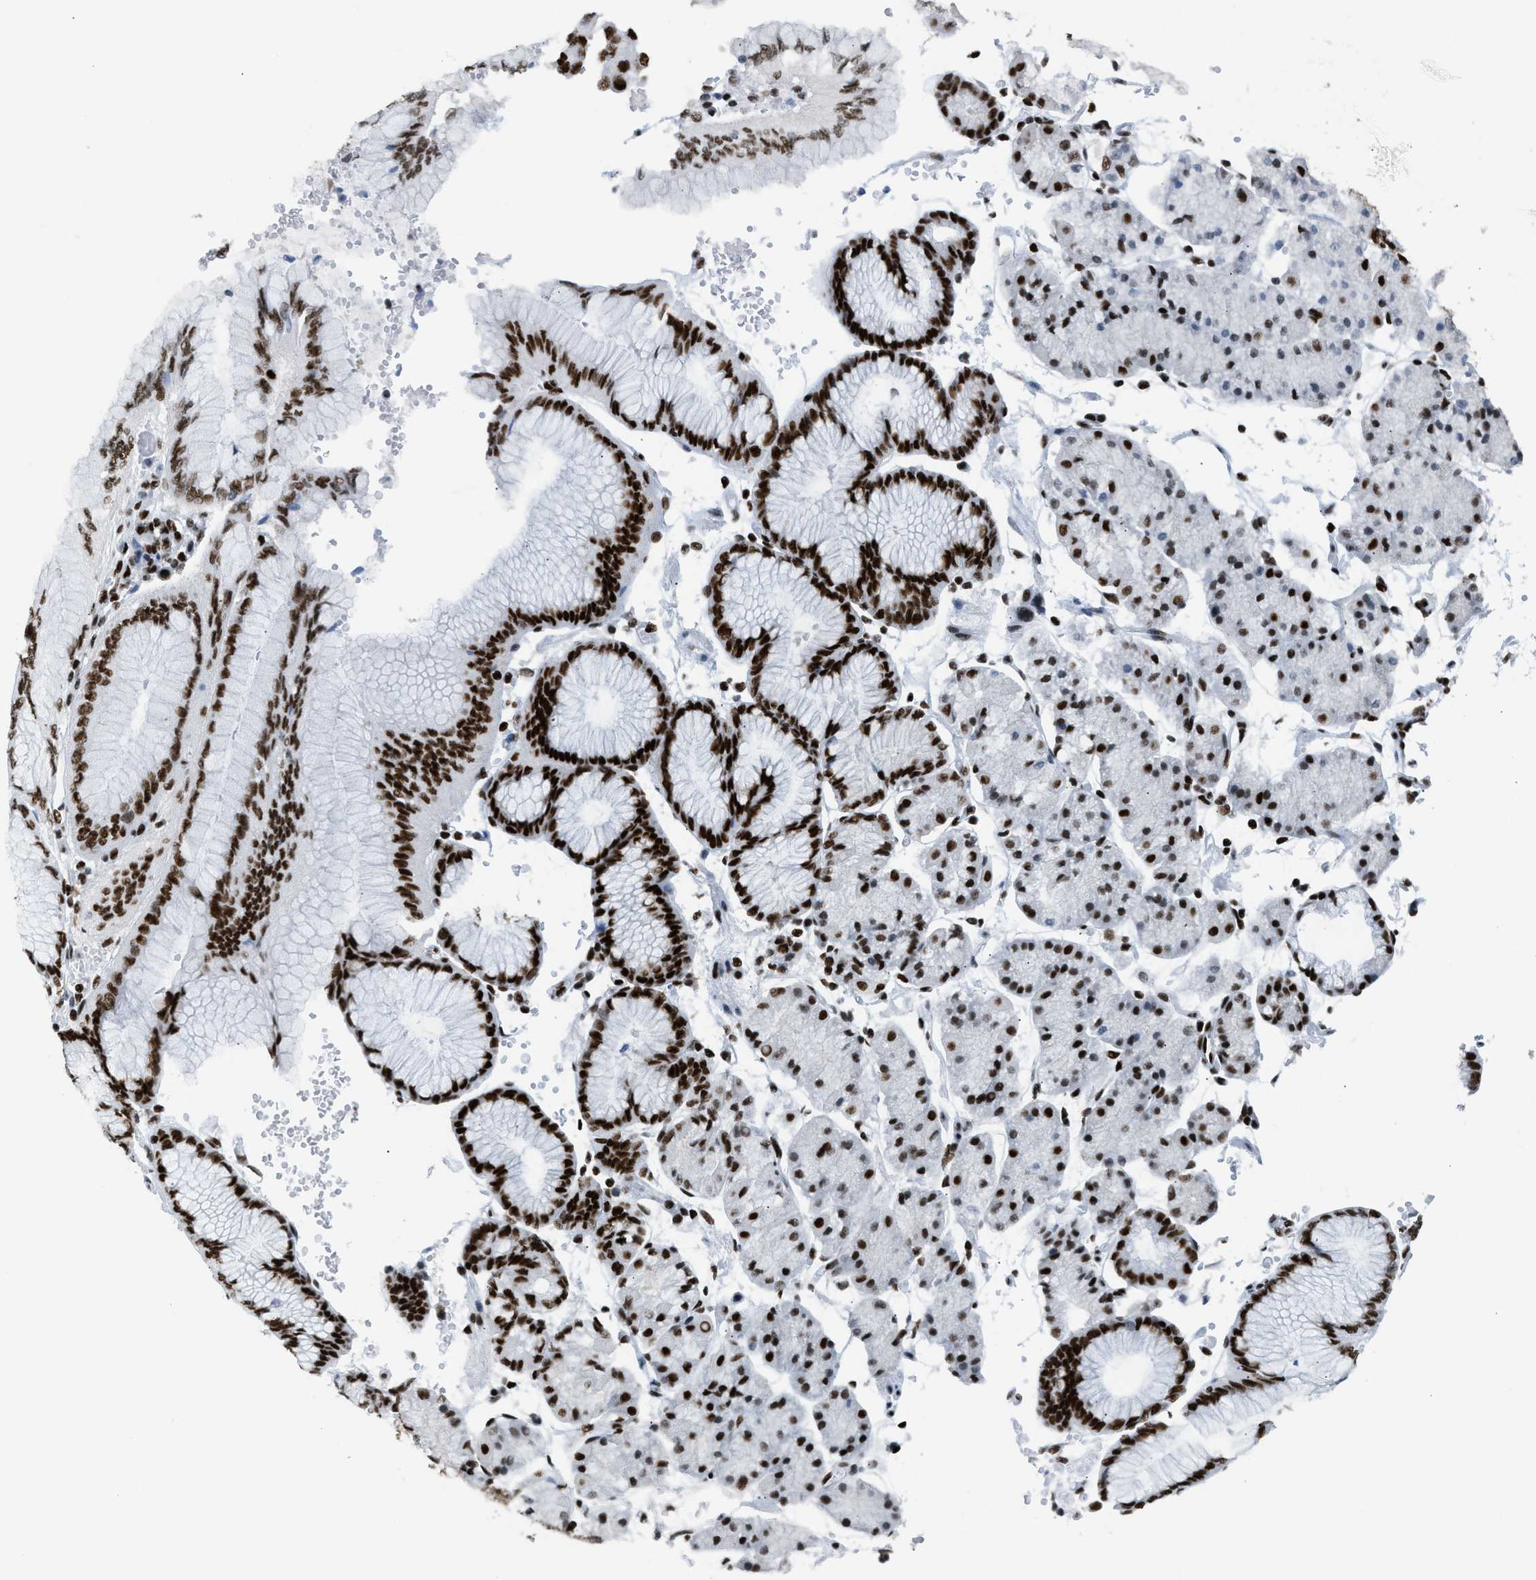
{"staining": {"intensity": "strong", "quantity": ">75%", "location": "nuclear"}, "tissue": "stomach cancer", "cell_type": "Tumor cells", "image_type": "cancer", "snomed": [{"axis": "morphology", "description": "Adenocarcinoma, NOS"}, {"axis": "topography", "description": "Stomach"}], "caption": "Adenocarcinoma (stomach) tissue shows strong nuclear expression in approximately >75% of tumor cells", "gene": "PIF1", "patient": {"sex": "male", "age": 76}}